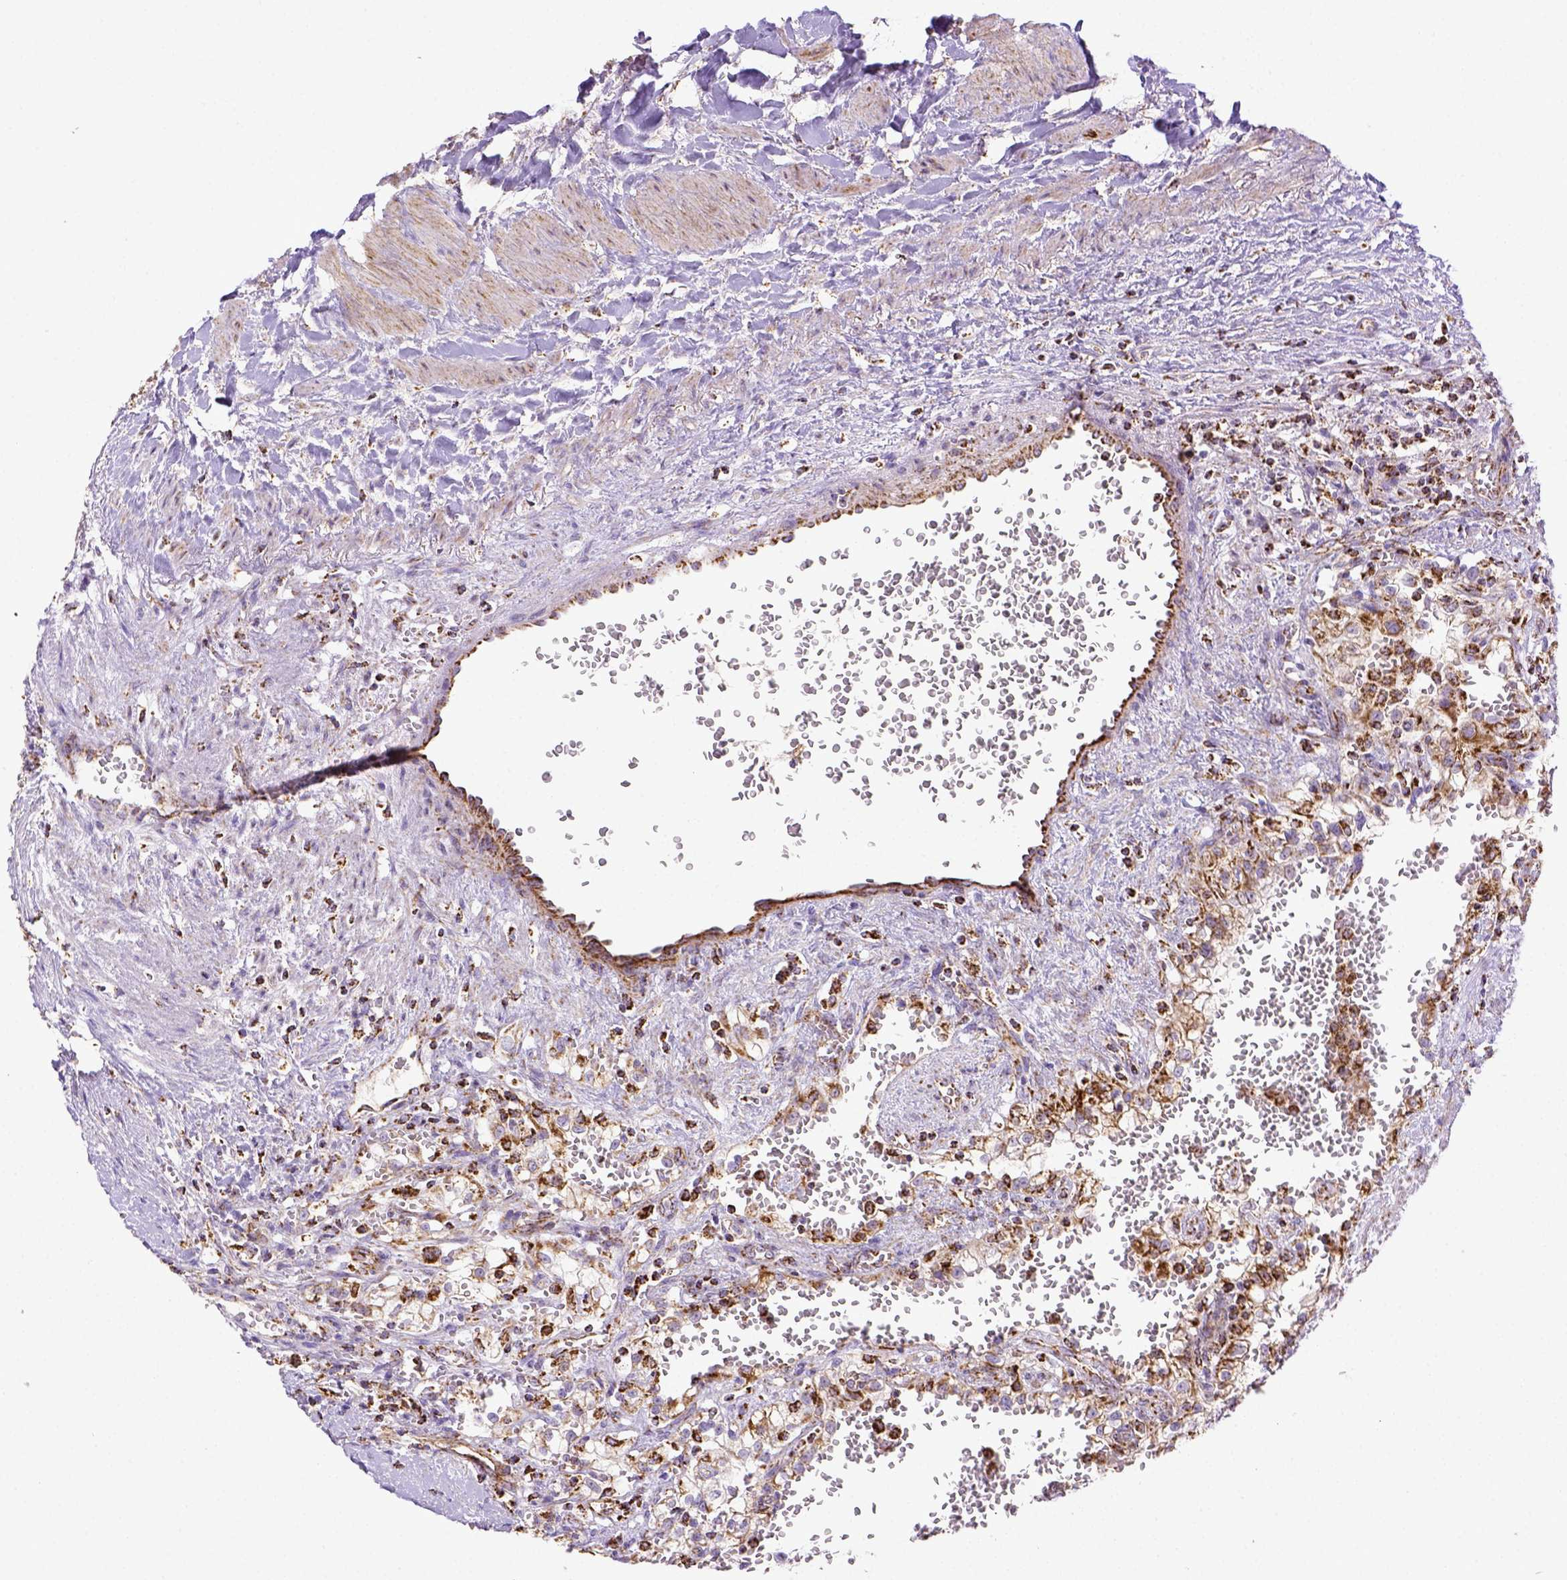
{"staining": {"intensity": "moderate", "quantity": ">75%", "location": "cytoplasmic/membranous"}, "tissue": "renal cancer", "cell_type": "Tumor cells", "image_type": "cancer", "snomed": [{"axis": "morphology", "description": "Adenocarcinoma, NOS"}, {"axis": "topography", "description": "Kidney"}], "caption": "Tumor cells show medium levels of moderate cytoplasmic/membranous staining in approximately >75% of cells in renal cancer.", "gene": "MT-CO1", "patient": {"sex": "female", "age": 74}}